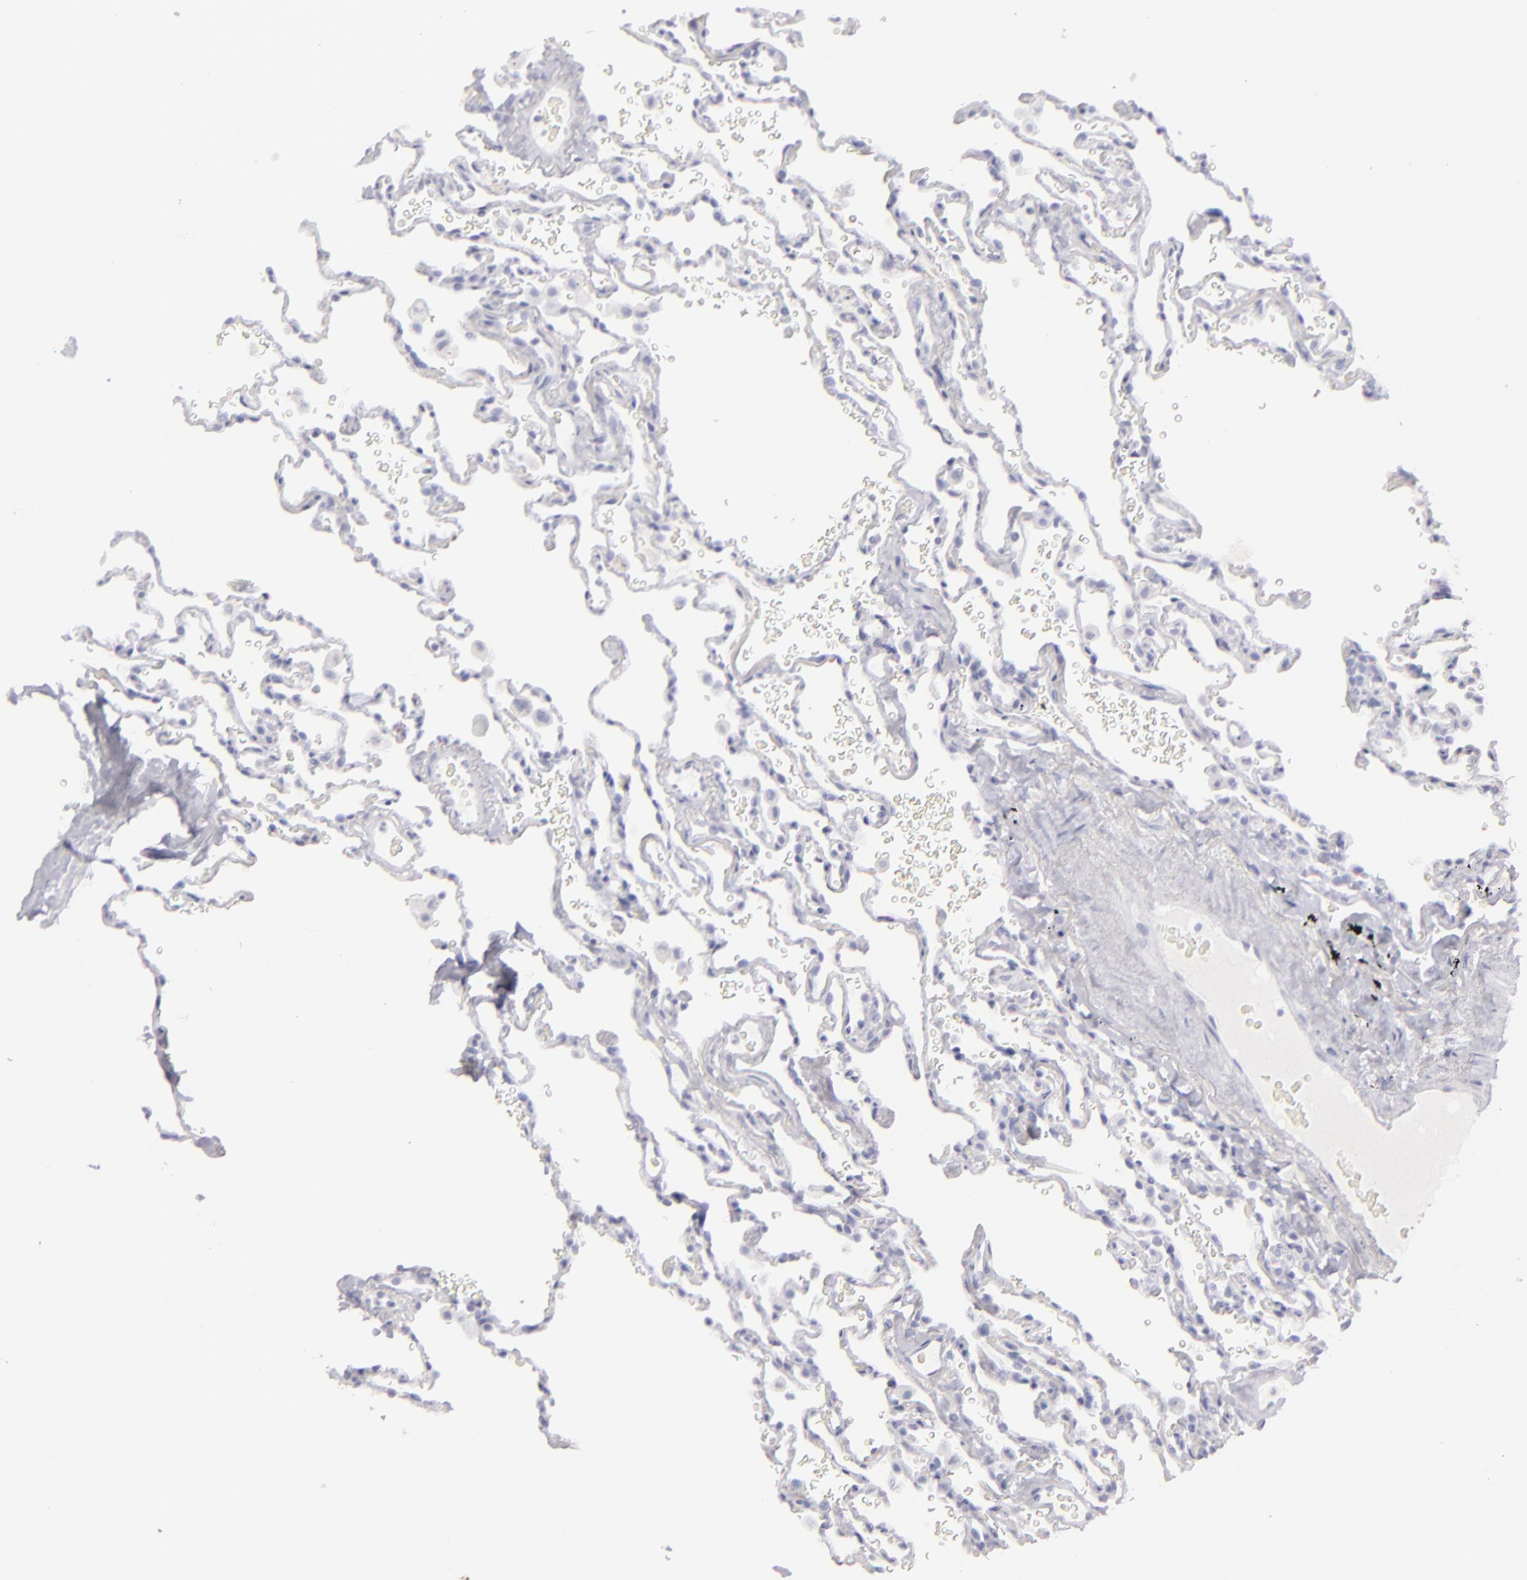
{"staining": {"intensity": "negative", "quantity": "none", "location": "none"}, "tissue": "lung", "cell_type": "Alveolar cells", "image_type": "normal", "snomed": [{"axis": "morphology", "description": "Normal tissue, NOS"}, {"axis": "topography", "description": "Lung"}], "caption": "IHC photomicrograph of benign human lung stained for a protein (brown), which exhibits no positivity in alveolar cells. (Stains: DAB immunohistochemistry with hematoxylin counter stain, Microscopy: brightfield microscopy at high magnification).", "gene": "FLG", "patient": {"sex": "male", "age": 59}}